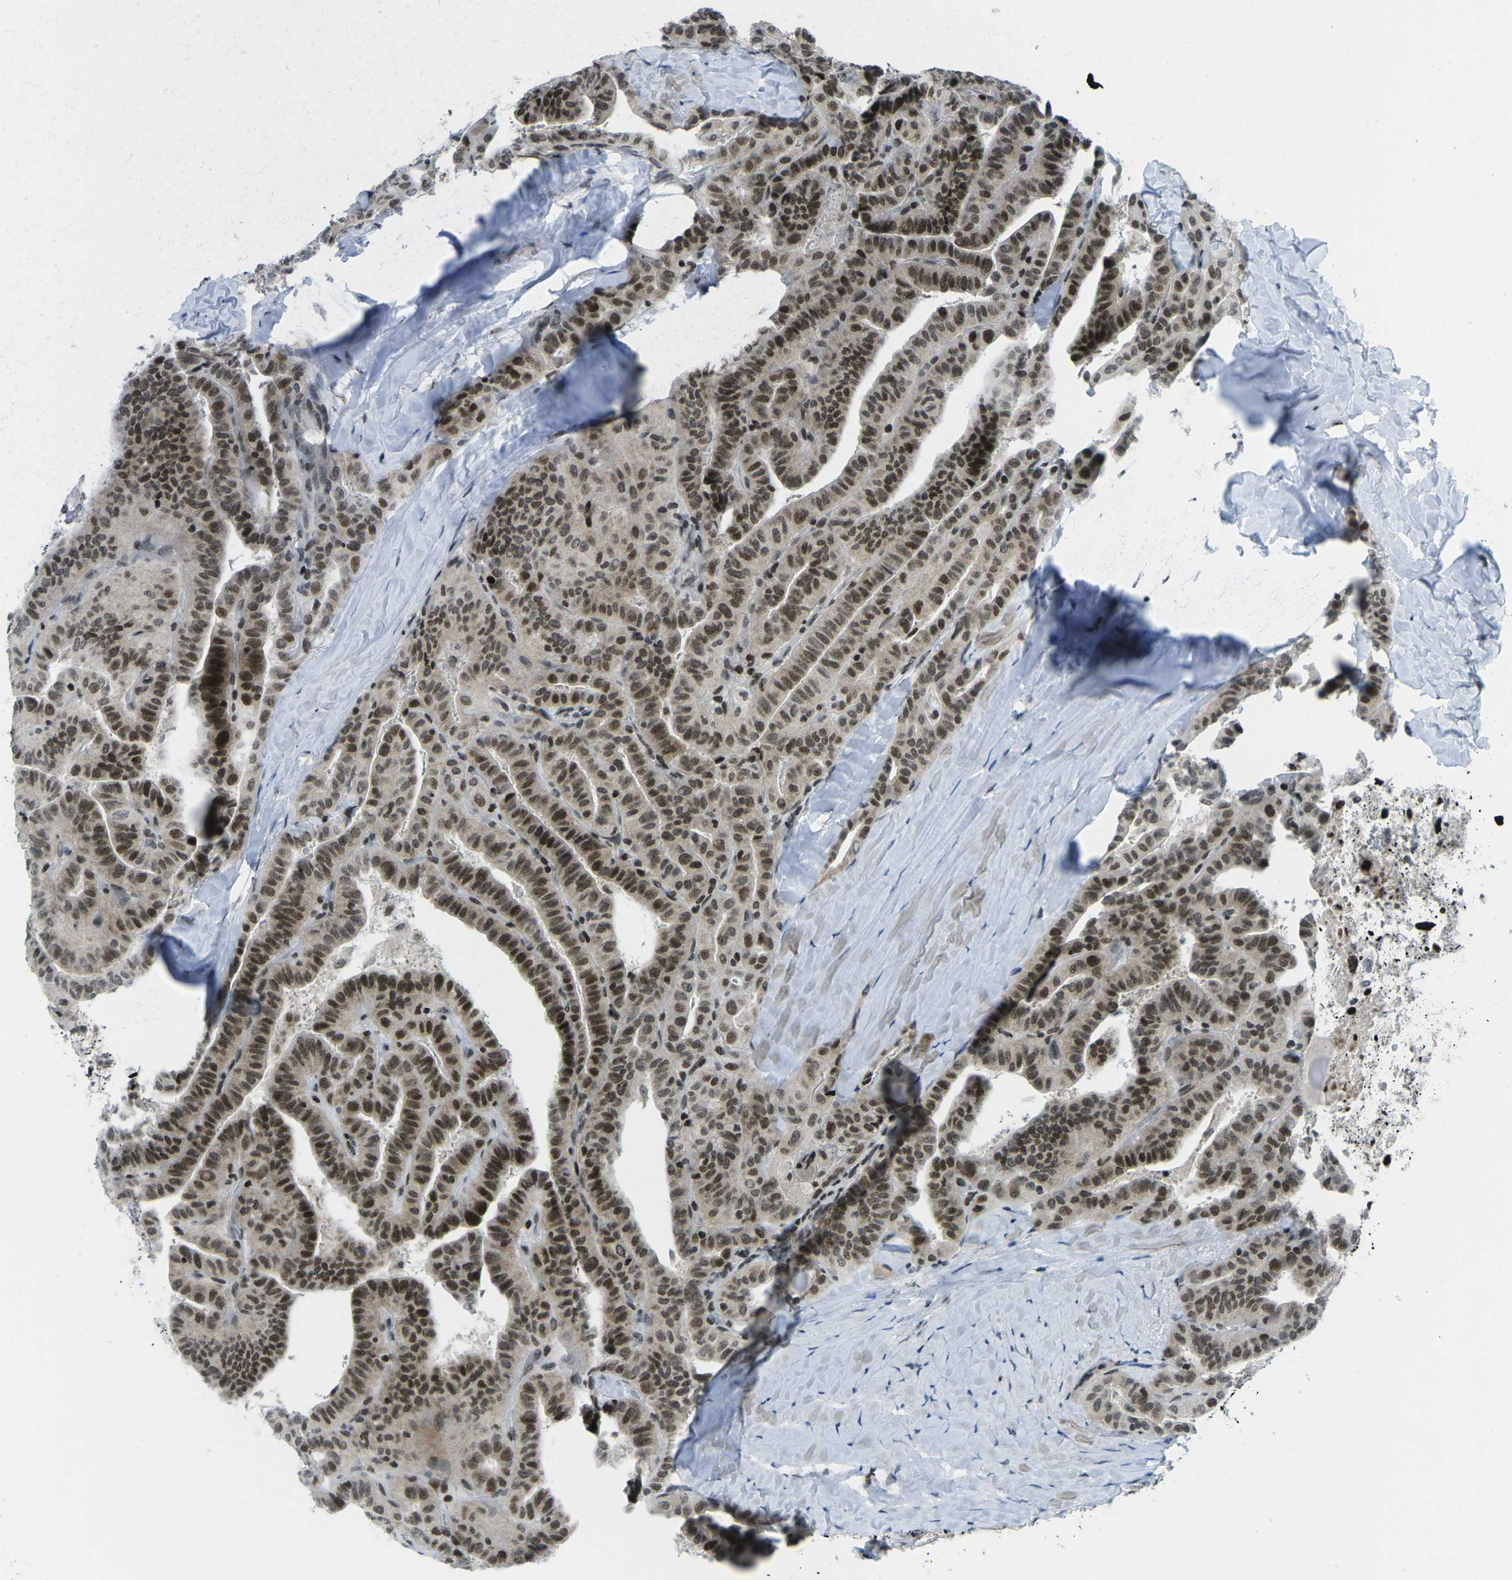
{"staining": {"intensity": "strong", "quantity": ">75%", "location": "nuclear"}, "tissue": "thyroid cancer", "cell_type": "Tumor cells", "image_type": "cancer", "snomed": [{"axis": "morphology", "description": "Papillary adenocarcinoma, NOS"}, {"axis": "topography", "description": "Thyroid gland"}], "caption": "About >75% of tumor cells in thyroid papillary adenocarcinoma display strong nuclear protein staining as visualized by brown immunohistochemical staining.", "gene": "EME1", "patient": {"sex": "male", "age": 77}}